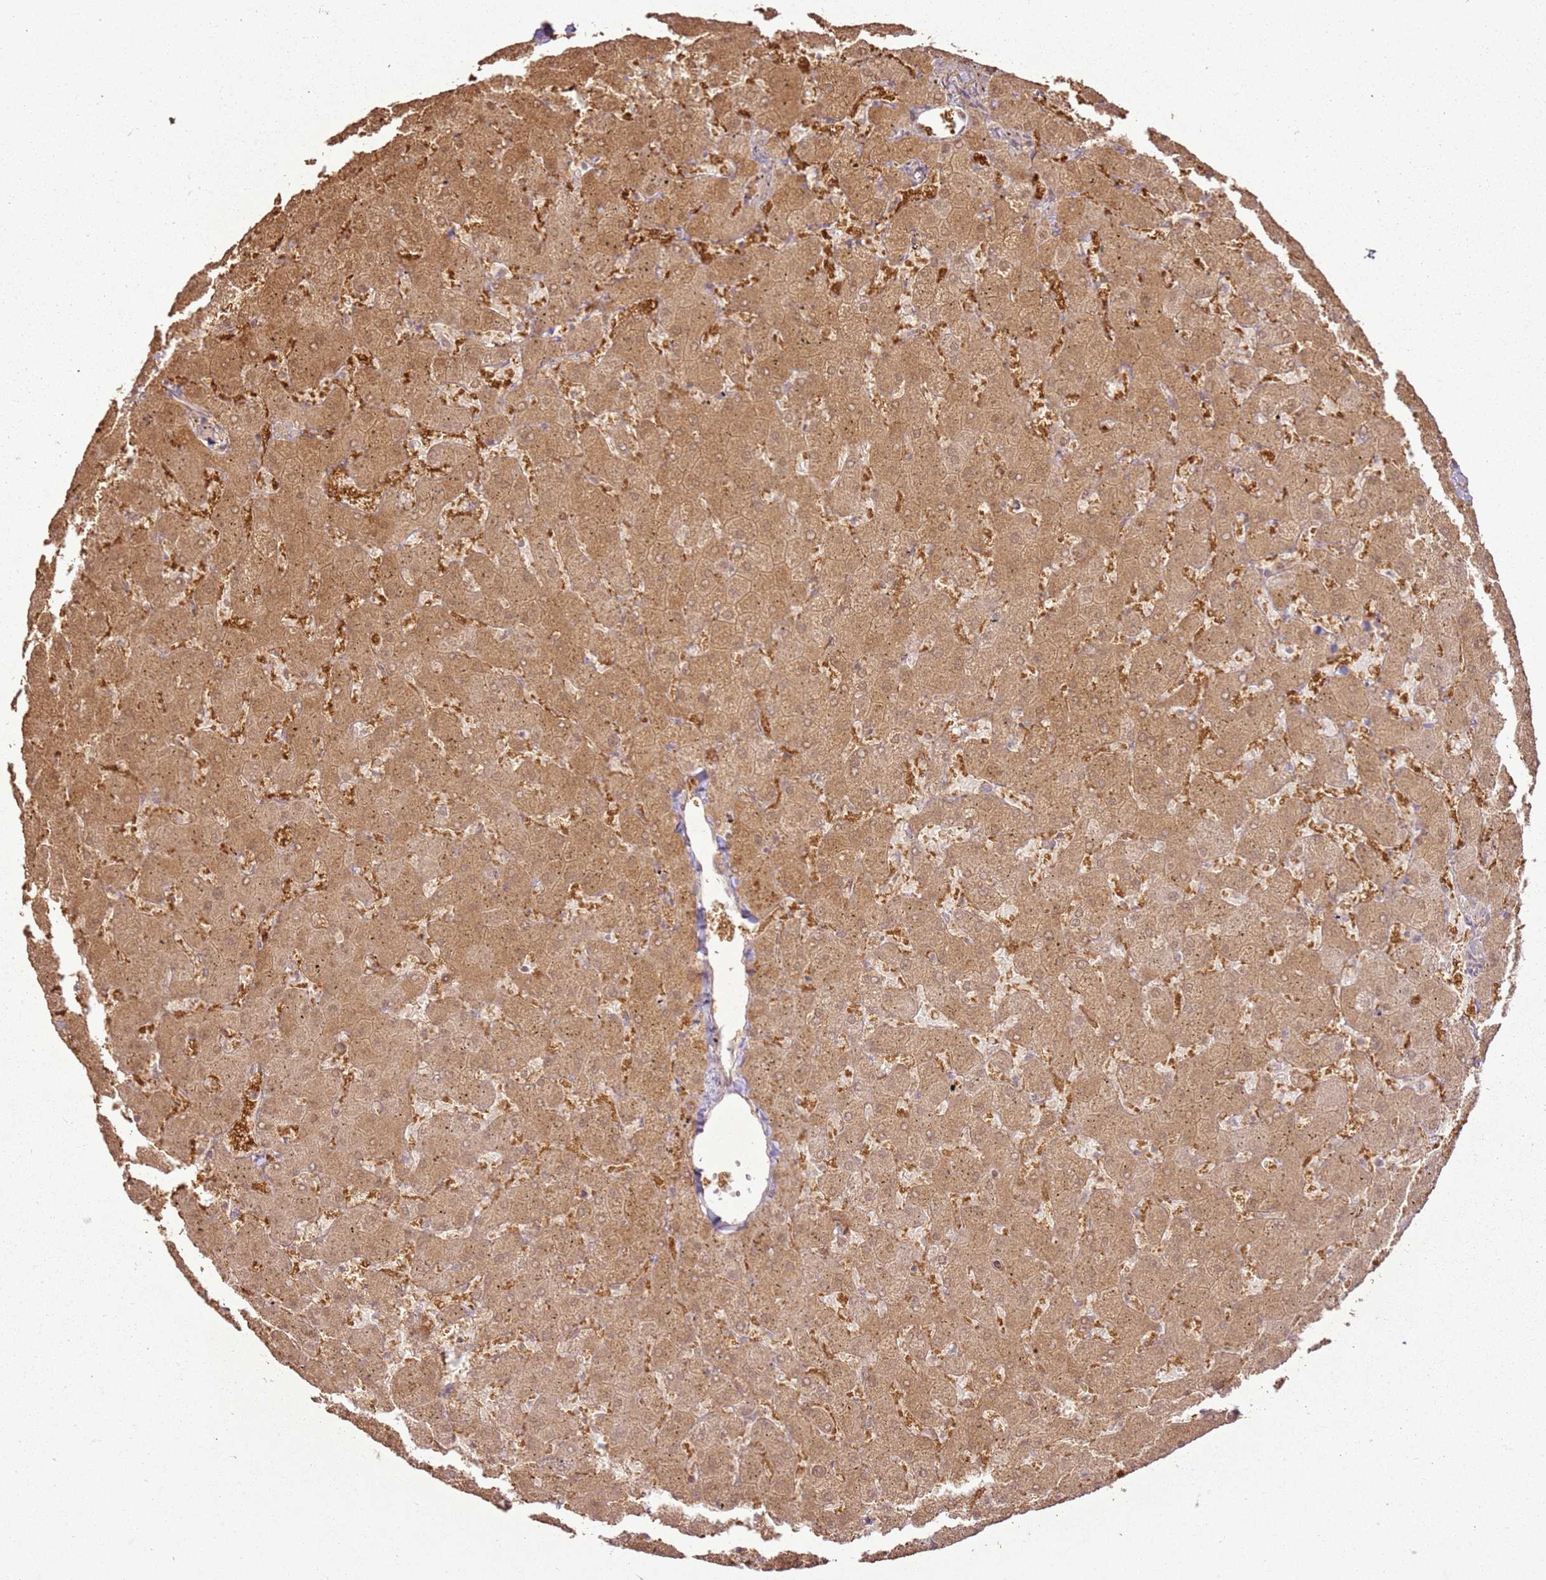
{"staining": {"intensity": "weak", "quantity": ">75%", "location": "cytoplasmic/membranous"}, "tissue": "liver", "cell_type": "Cholangiocytes", "image_type": "normal", "snomed": [{"axis": "morphology", "description": "Normal tissue, NOS"}, {"axis": "topography", "description": "Liver"}], "caption": "Immunohistochemistry (IHC) histopathology image of benign liver: liver stained using immunohistochemistry (IHC) exhibits low levels of weak protein expression localized specifically in the cytoplasmic/membranous of cholangiocytes, appearing as a cytoplasmic/membranous brown color.", "gene": "ZNF776", "patient": {"sex": "female", "age": 63}}